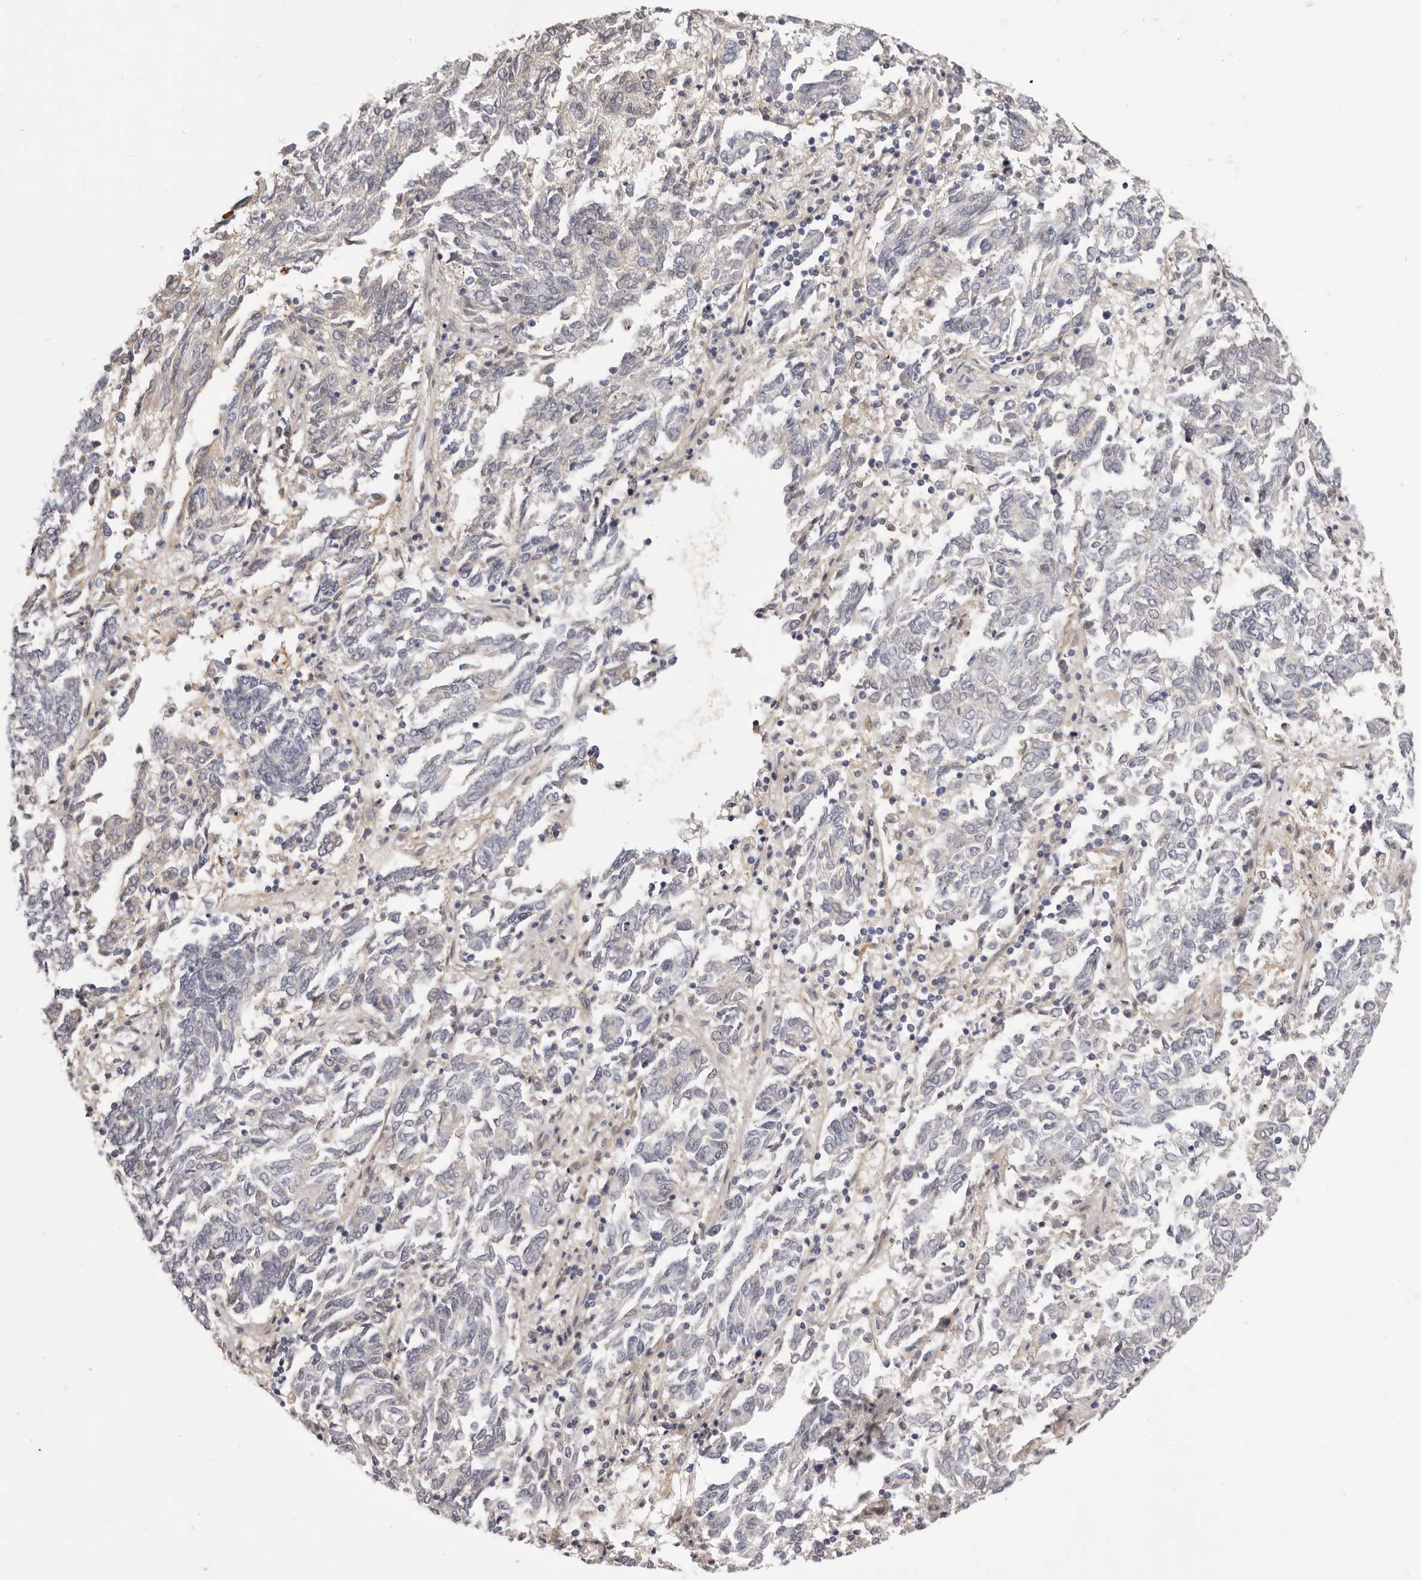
{"staining": {"intensity": "negative", "quantity": "none", "location": "none"}, "tissue": "endometrial cancer", "cell_type": "Tumor cells", "image_type": "cancer", "snomed": [{"axis": "morphology", "description": "Adenocarcinoma, NOS"}, {"axis": "topography", "description": "Endometrium"}], "caption": "This histopathology image is of endometrial cancer stained with IHC to label a protein in brown with the nuclei are counter-stained blue. There is no expression in tumor cells.", "gene": "OTUD3", "patient": {"sex": "female", "age": 80}}